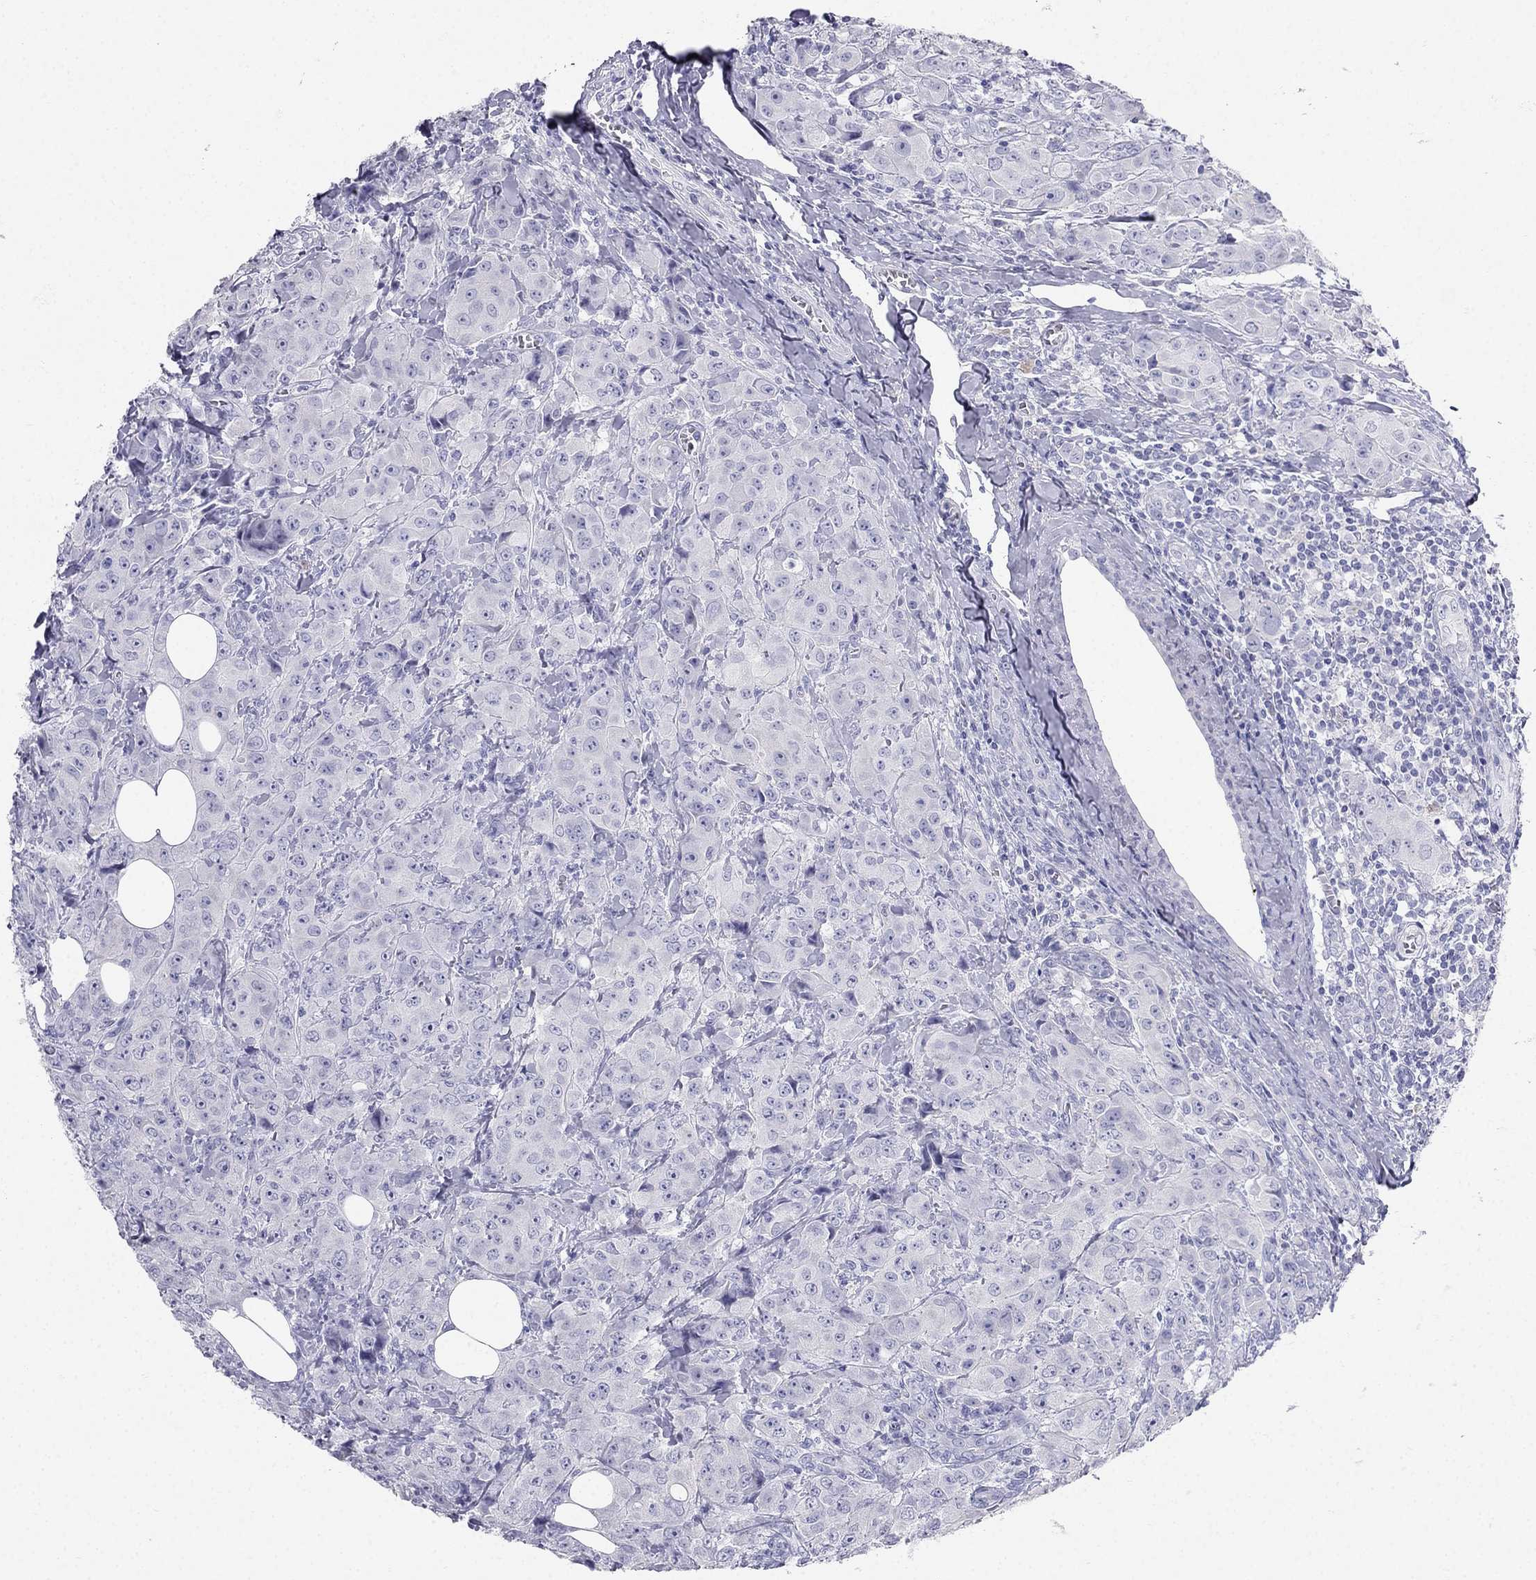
{"staining": {"intensity": "negative", "quantity": "none", "location": "none"}, "tissue": "breast cancer", "cell_type": "Tumor cells", "image_type": "cancer", "snomed": [{"axis": "morphology", "description": "Duct carcinoma"}, {"axis": "topography", "description": "Breast"}], "caption": "High magnification brightfield microscopy of breast cancer stained with DAB (brown) and counterstained with hematoxylin (blue): tumor cells show no significant expression.", "gene": "RFLNA", "patient": {"sex": "female", "age": 43}}